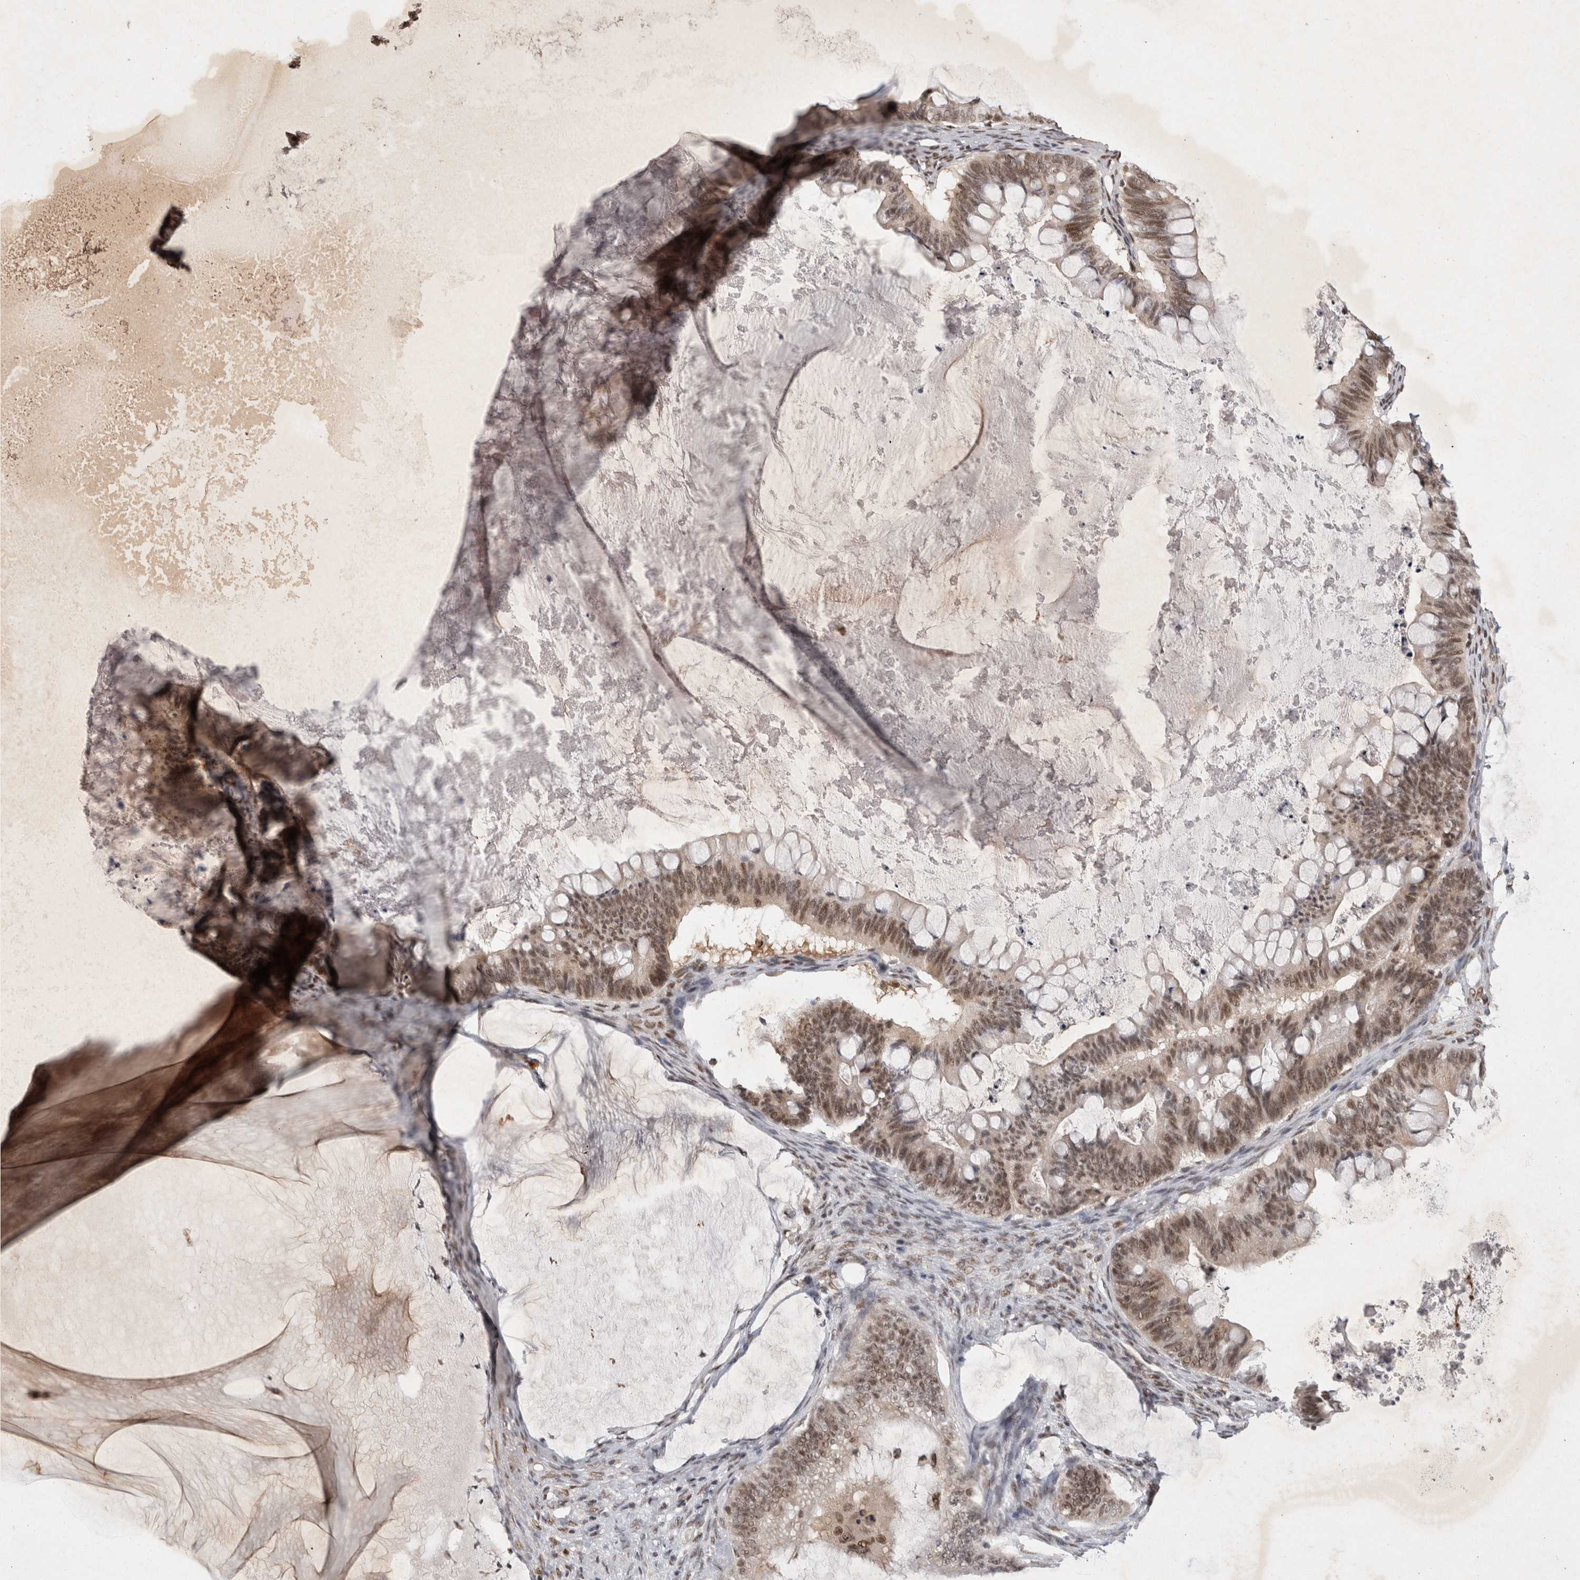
{"staining": {"intensity": "moderate", "quantity": ">75%", "location": "nuclear"}, "tissue": "ovarian cancer", "cell_type": "Tumor cells", "image_type": "cancer", "snomed": [{"axis": "morphology", "description": "Cystadenocarcinoma, mucinous, NOS"}, {"axis": "topography", "description": "Ovary"}], "caption": "Ovarian mucinous cystadenocarcinoma tissue exhibits moderate nuclear staining in approximately >75% of tumor cells, visualized by immunohistochemistry. Immunohistochemistry stains the protein in brown and the nuclei are stained blue.", "gene": "XRCC5", "patient": {"sex": "female", "age": 61}}